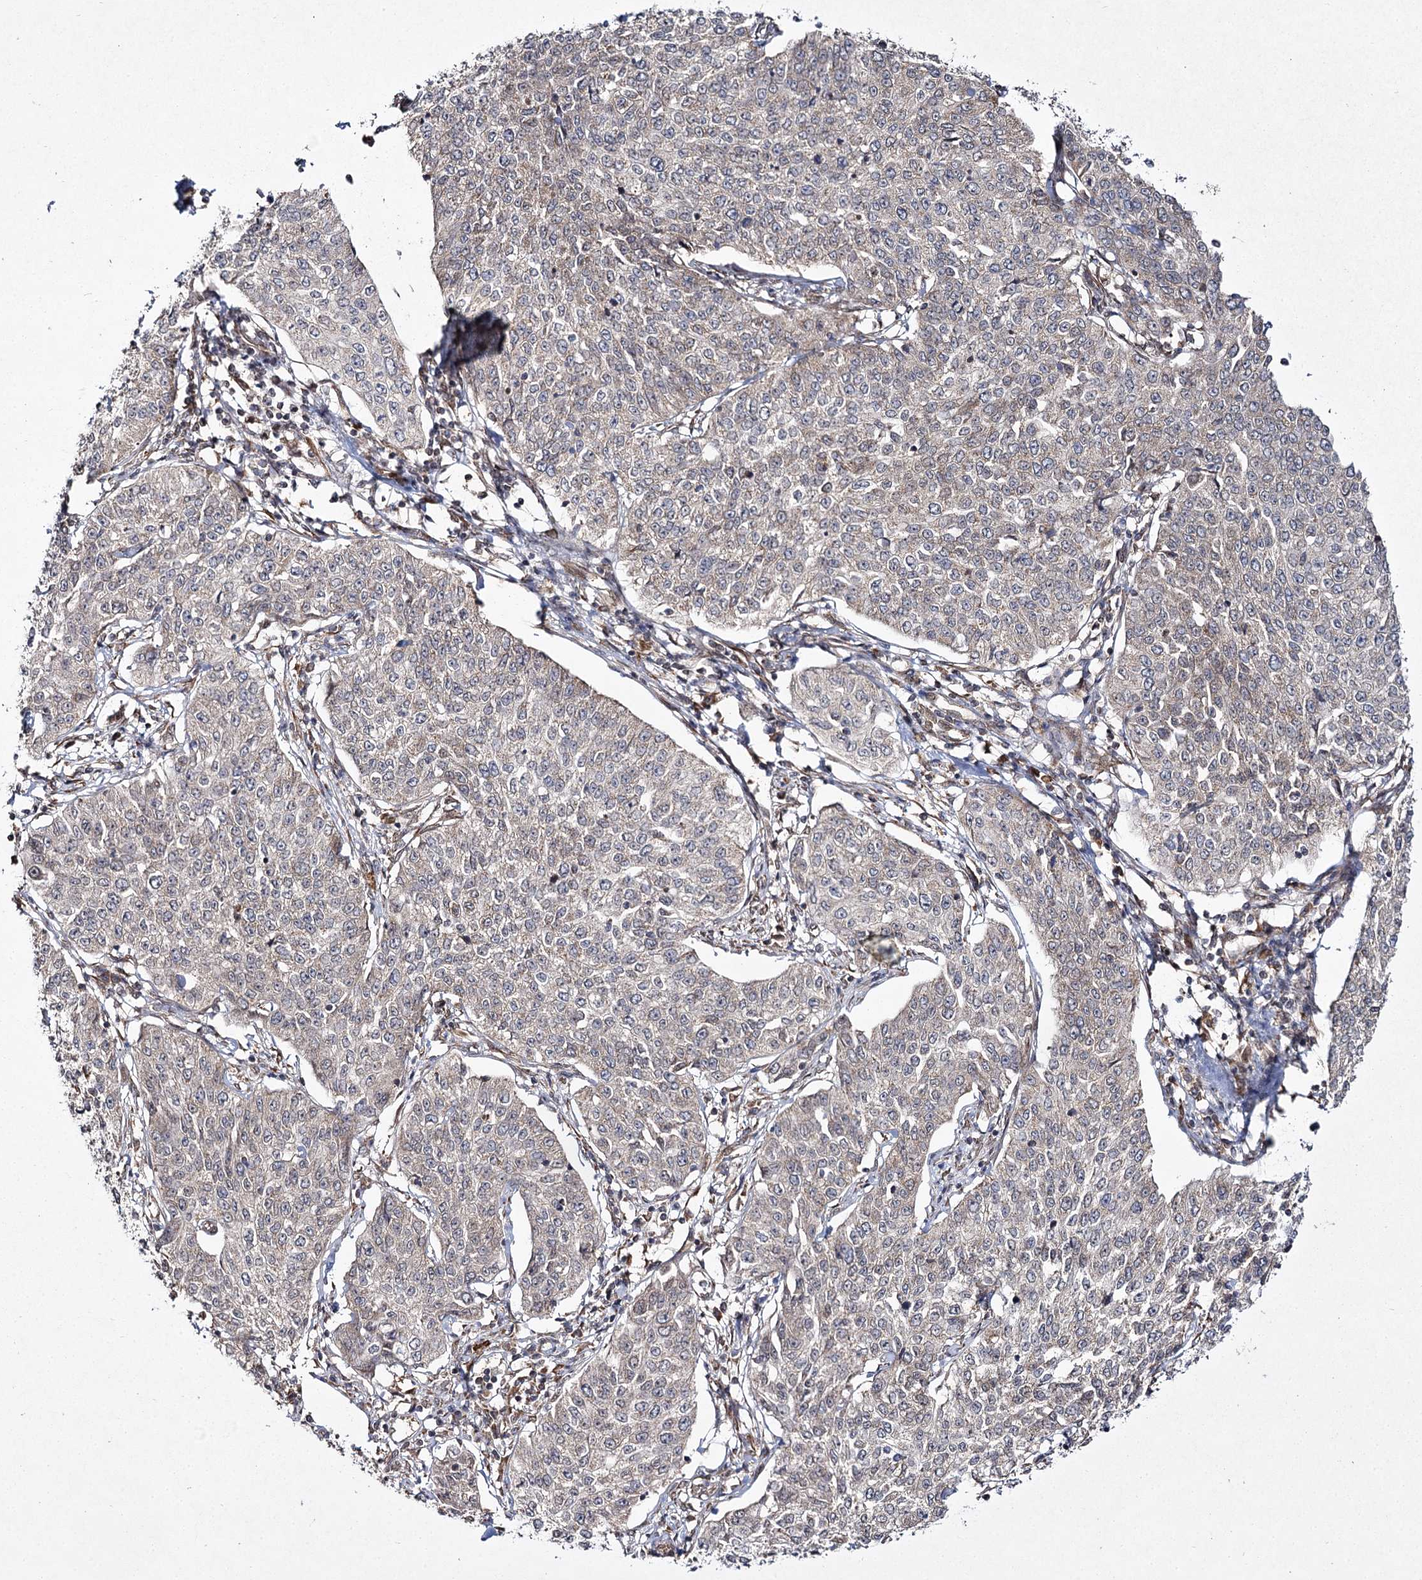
{"staining": {"intensity": "negative", "quantity": "none", "location": "none"}, "tissue": "cervical cancer", "cell_type": "Tumor cells", "image_type": "cancer", "snomed": [{"axis": "morphology", "description": "Squamous cell carcinoma, NOS"}, {"axis": "topography", "description": "Cervix"}], "caption": "High magnification brightfield microscopy of cervical cancer stained with DAB (3,3'-diaminobenzidine) (brown) and counterstained with hematoxylin (blue): tumor cells show no significant expression.", "gene": "TRNT1", "patient": {"sex": "female", "age": 35}}